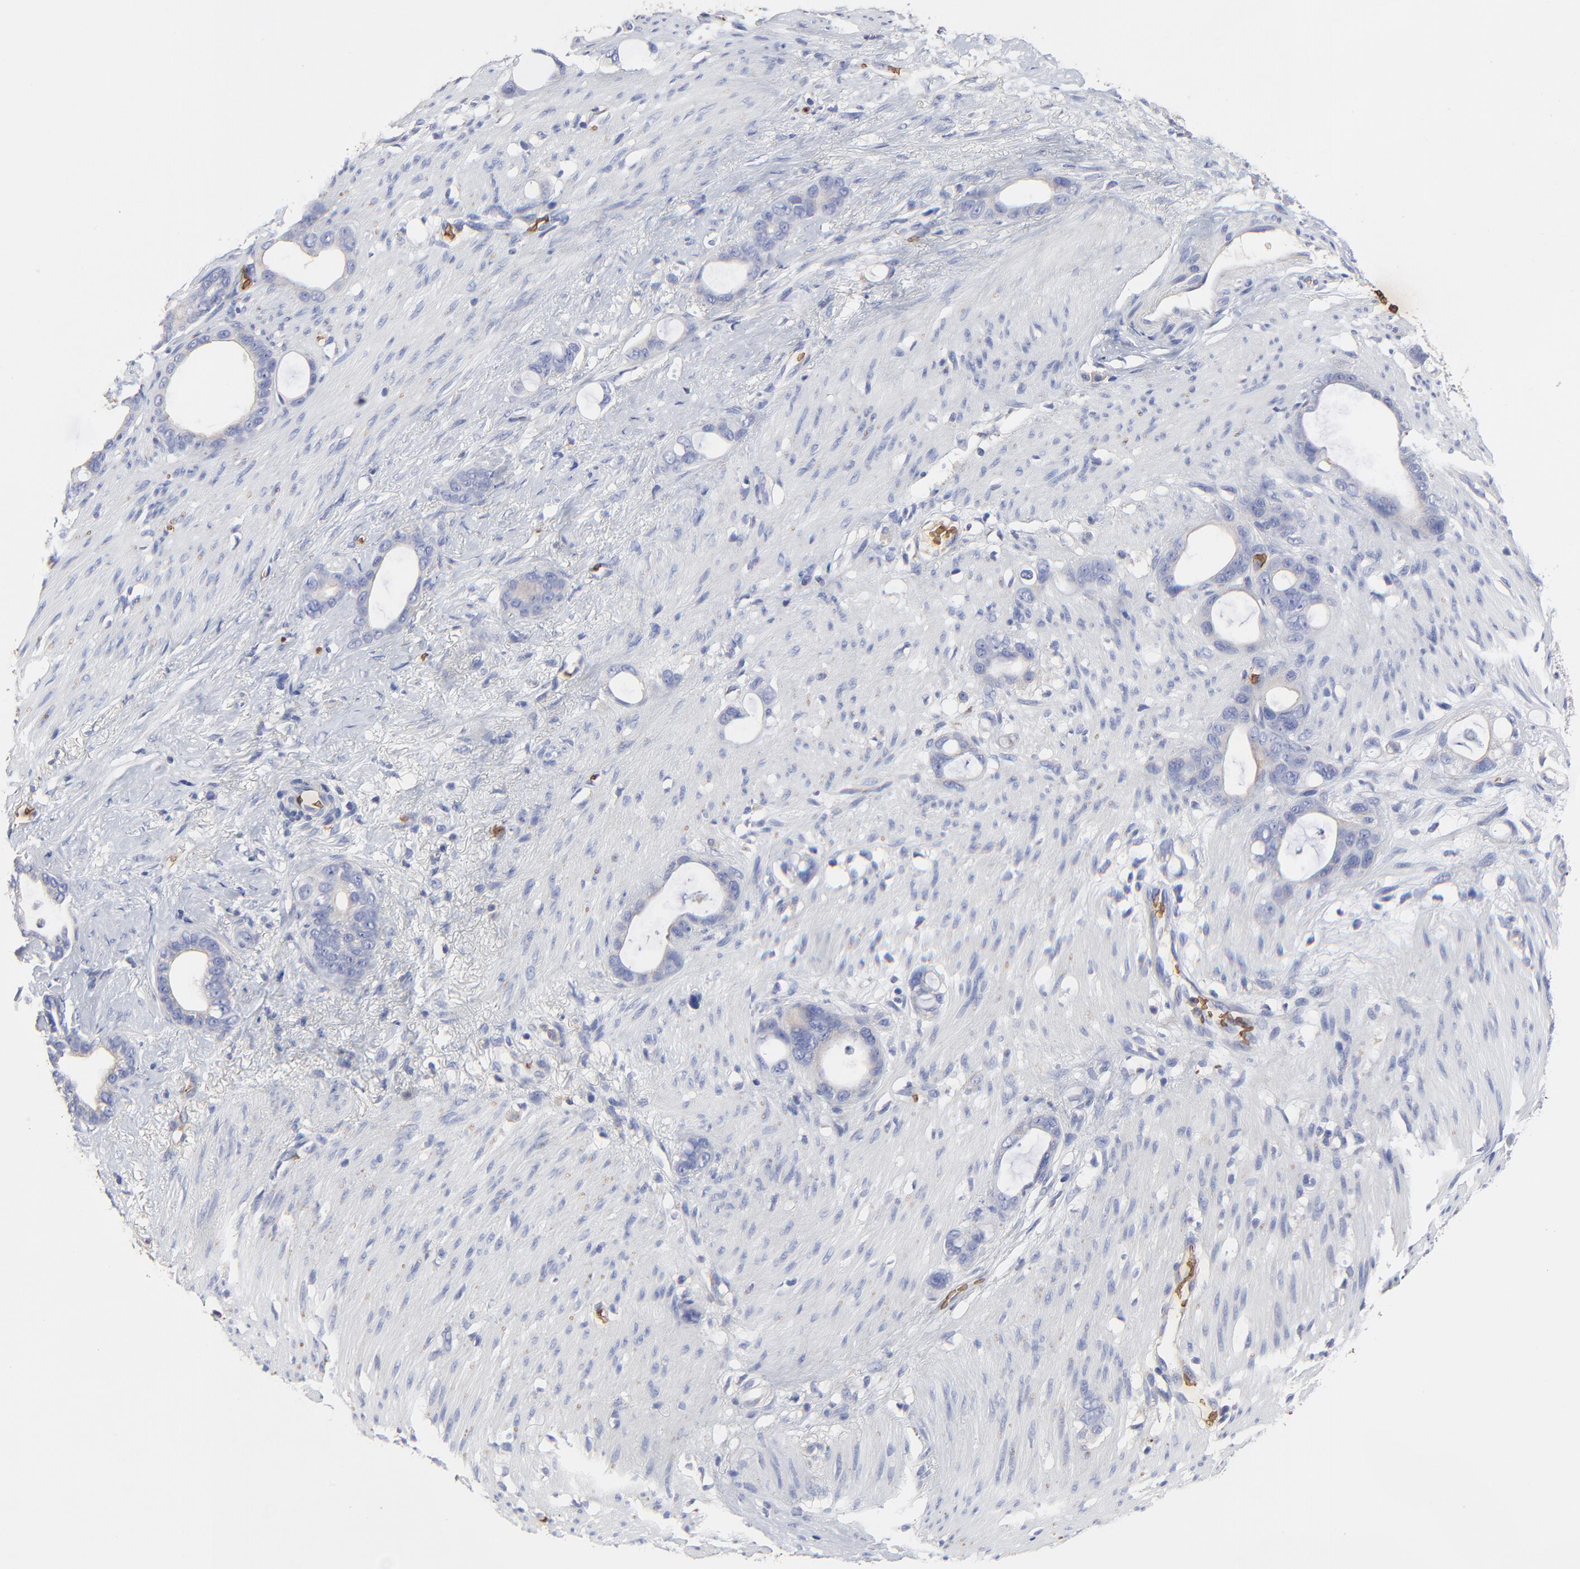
{"staining": {"intensity": "negative", "quantity": "none", "location": "none"}, "tissue": "stomach cancer", "cell_type": "Tumor cells", "image_type": "cancer", "snomed": [{"axis": "morphology", "description": "Adenocarcinoma, NOS"}, {"axis": "topography", "description": "Stomach"}], "caption": "Stomach adenocarcinoma stained for a protein using IHC exhibits no expression tumor cells.", "gene": "PAG1", "patient": {"sex": "female", "age": 75}}